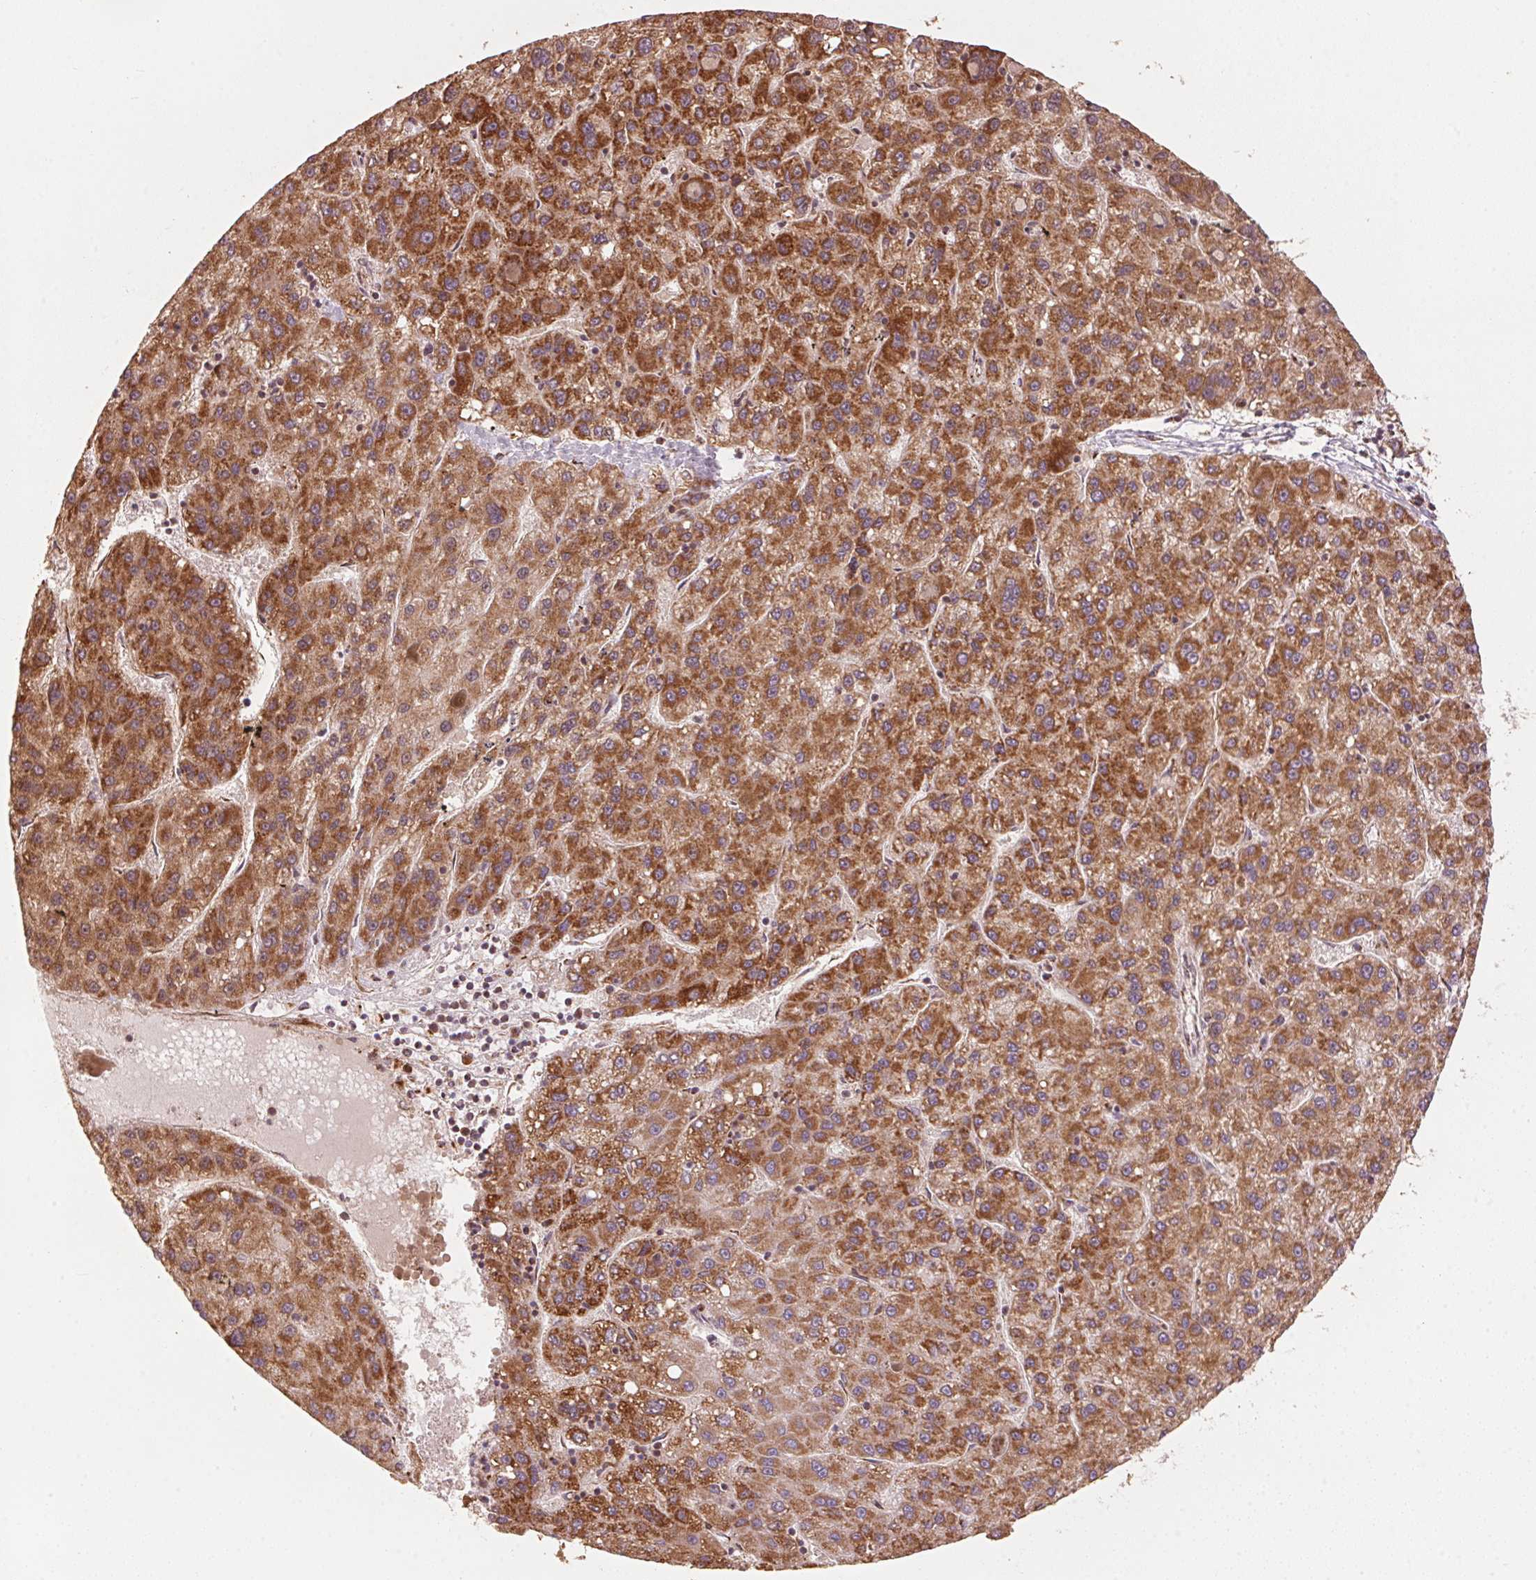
{"staining": {"intensity": "strong", "quantity": ">75%", "location": "cytoplasmic/membranous"}, "tissue": "liver cancer", "cell_type": "Tumor cells", "image_type": "cancer", "snomed": [{"axis": "morphology", "description": "Carcinoma, Hepatocellular, NOS"}, {"axis": "topography", "description": "Liver"}], "caption": "Hepatocellular carcinoma (liver) tissue displays strong cytoplasmic/membranous positivity in approximately >75% of tumor cells, visualized by immunohistochemistry.", "gene": "TOMM70", "patient": {"sex": "female", "age": 82}}